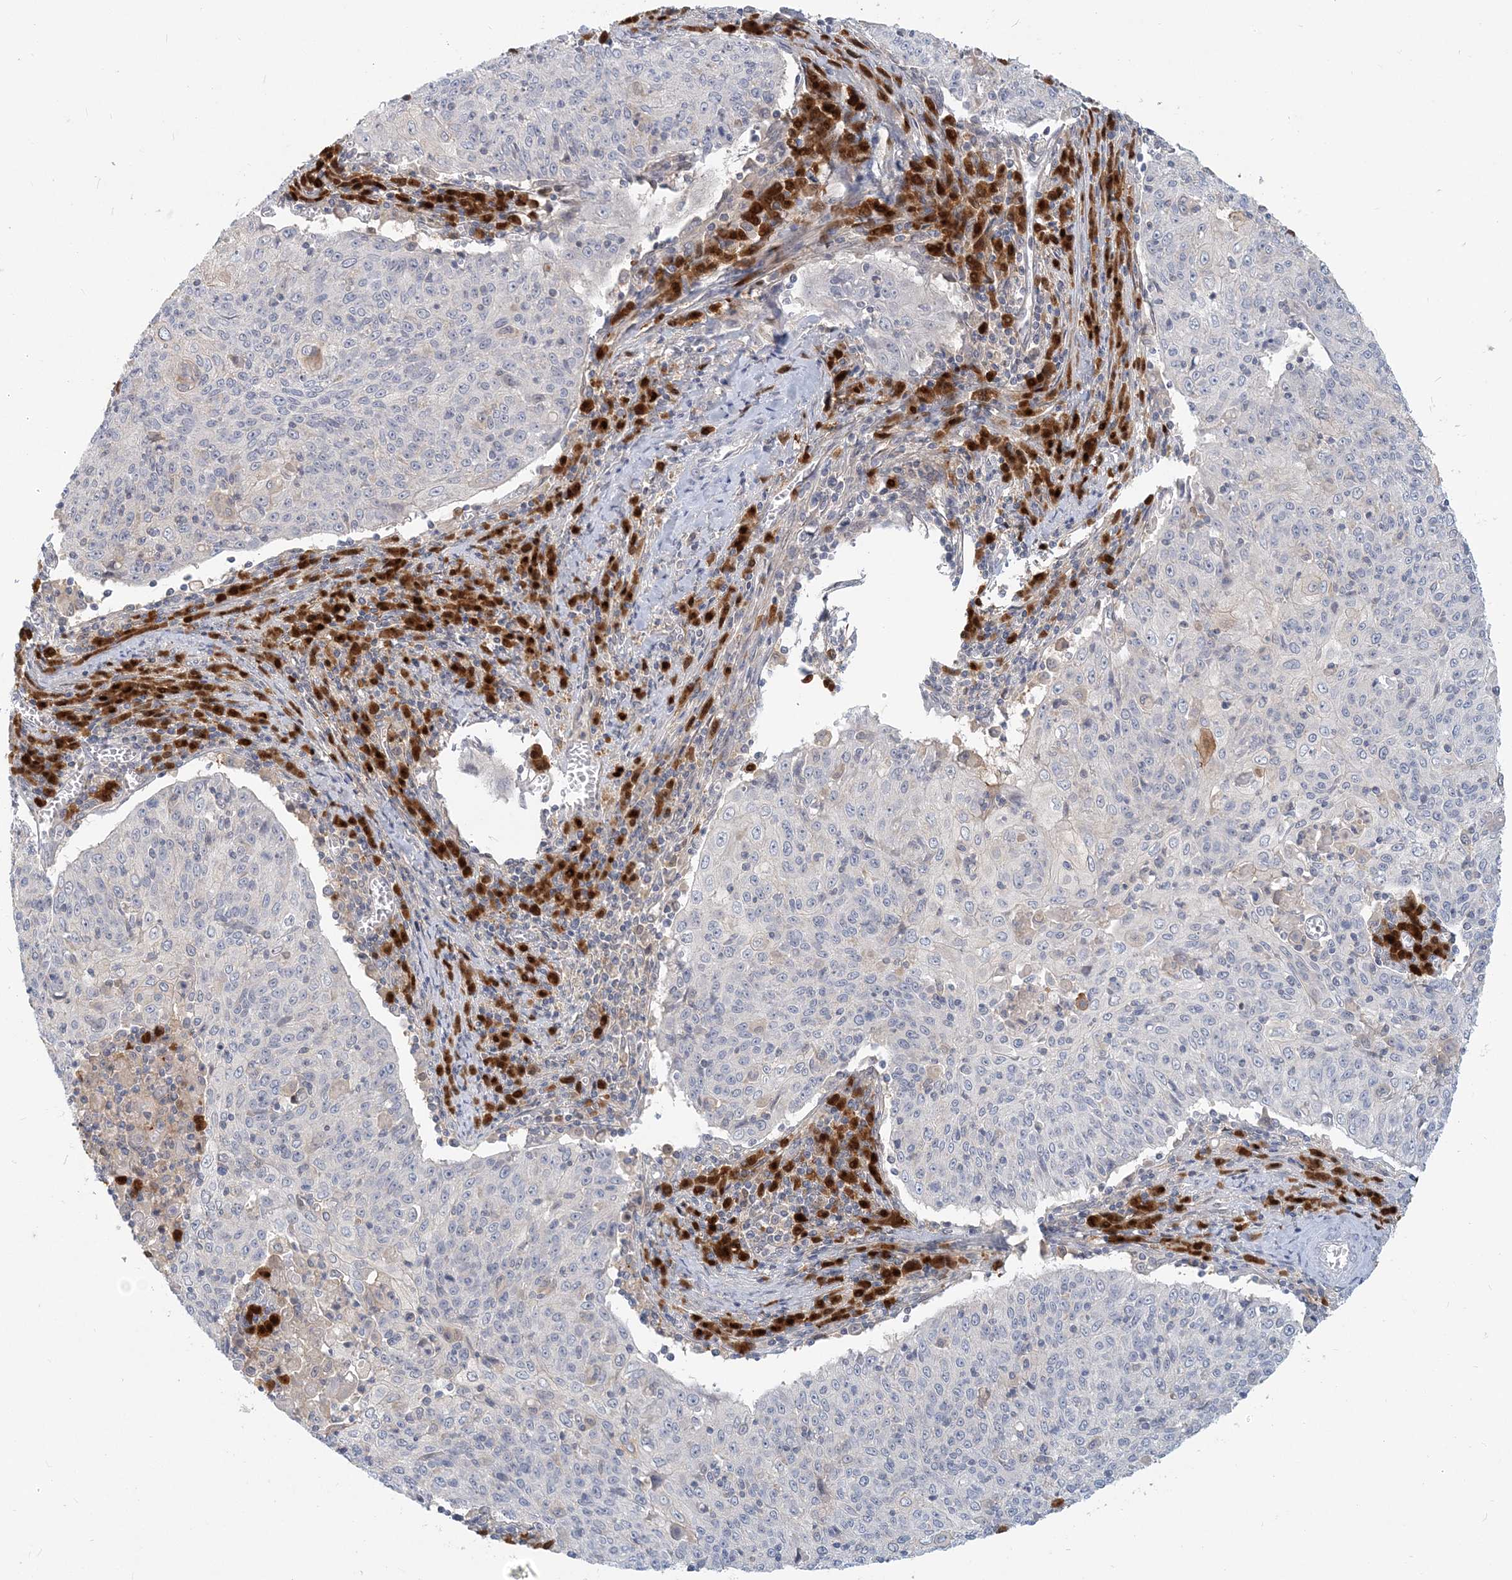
{"staining": {"intensity": "negative", "quantity": "none", "location": "none"}, "tissue": "cervical cancer", "cell_type": "Tumor cells", "image_type": "cancer", "snomed": [{"axis": "morphology", "description": "Squamous cell carcinoma, NOS"}, {"axis": "topography", "description": "Cervix"}], "caption": "Squamous cell carcinoma (cervical) was stained to show a protein in brown. There is no significant expression in tumor cells. Brightfield microscopy of immunohistochemistry stained with DAB (3,3'-diaminobenzidine) (brown) and hematoxylin (blue), captured at high magnification.", "gene": "GMPPA", "patient": {"sex": "female", "age": 48}}